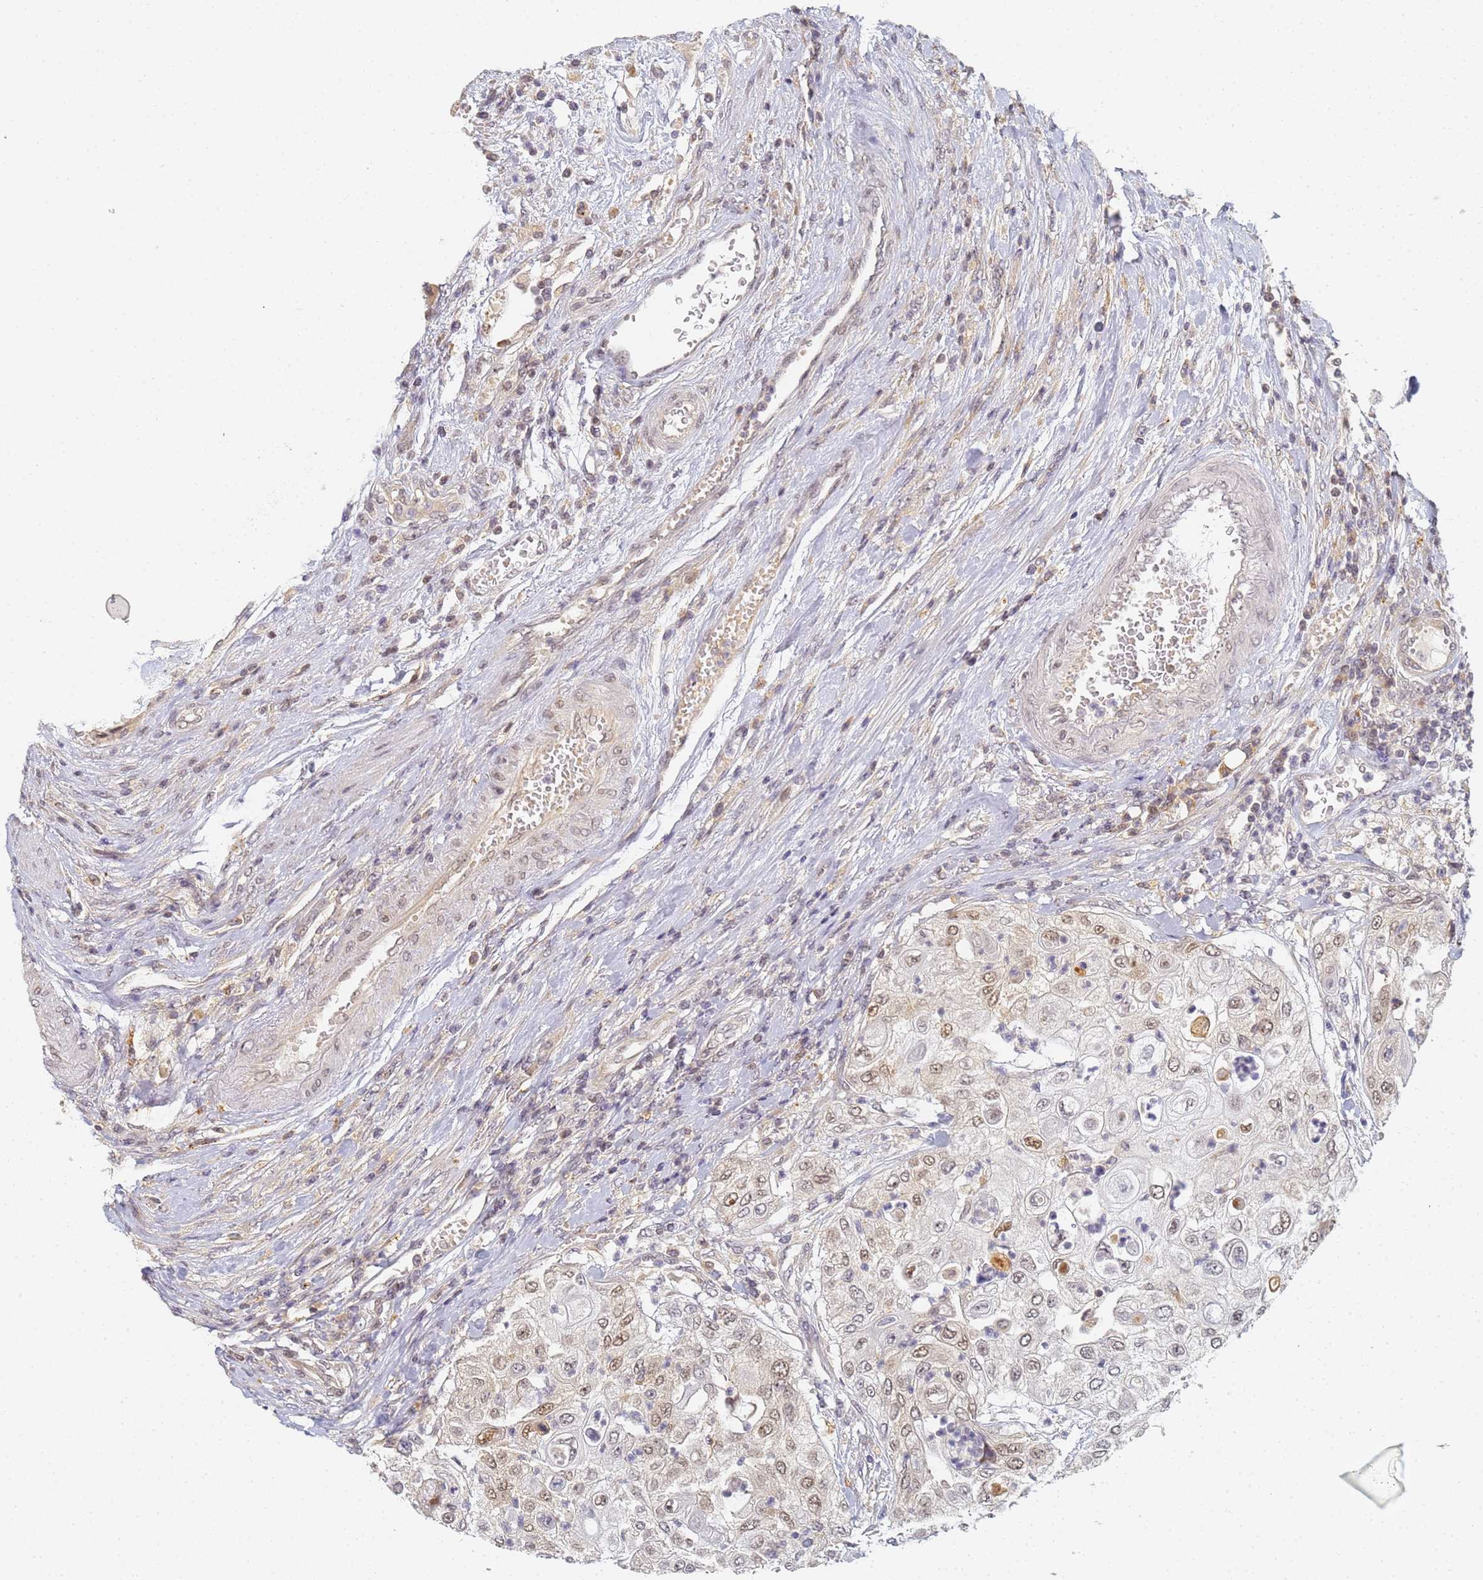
{"staining": {"intensity": "moderate", "quantity": "<25%", "location": "nuclear"}, "tissue": "urothelial cancer", "cell_type": "Tumor cells", "image_type": "cancer", "snomed": [{"axis": "morphology", "description": "Urothelial carcinoma, High grade"}, {"axis": "topography", "description": "Urinary bladder"}], "caption": "Immunohistochemistry (IHC) histopathology image of human urothelial carcinoma (high-grade) stained for a protein (brown), which exhibits low levels of moderate nuclear positivity in about <25% of tumor cells.", "gene": "HMCES", "patient": {"sex": "female", "age": 79}}